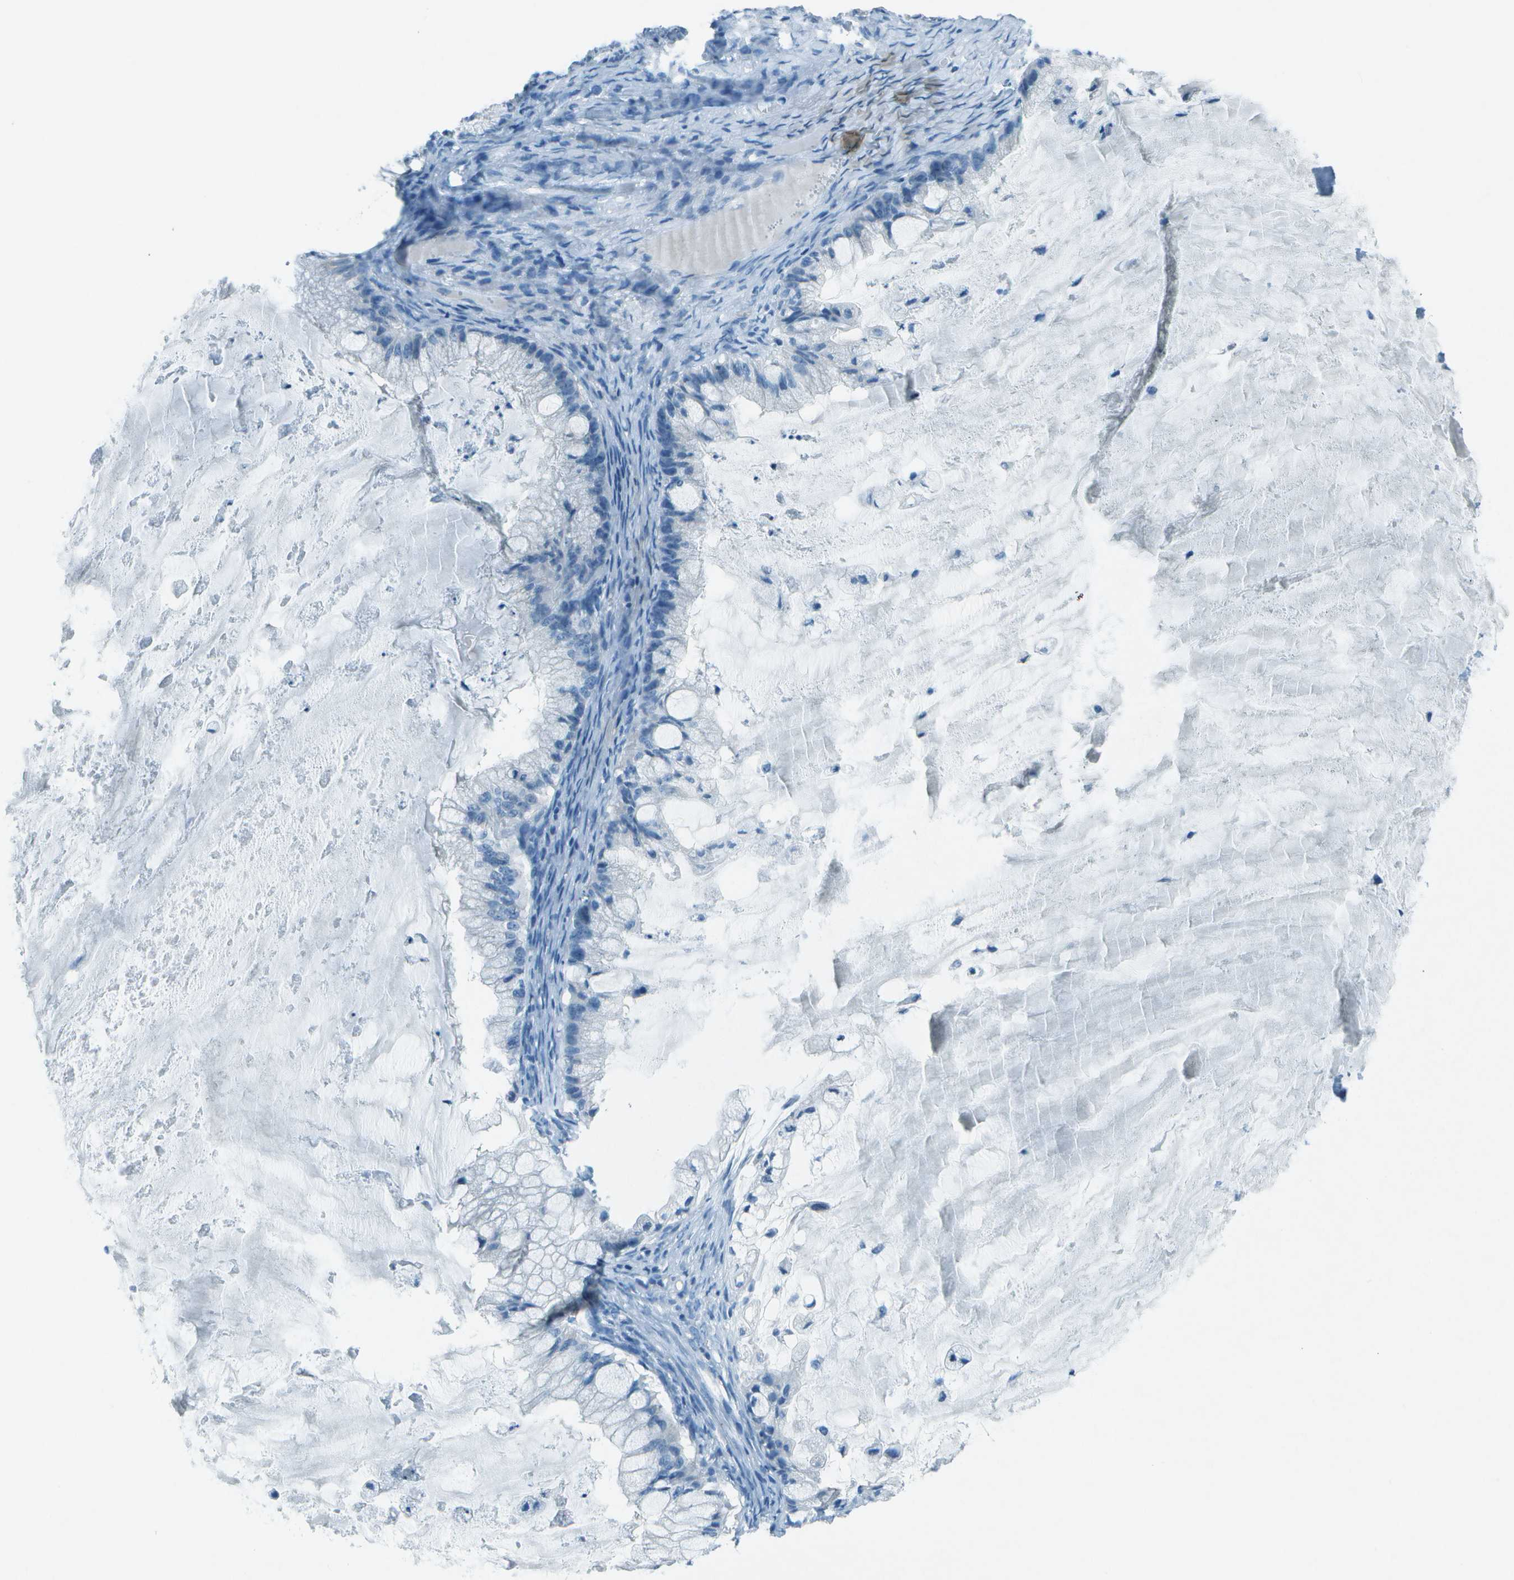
{"staining": {"intensity": "negative", "quantity": "none", "location": "none"}, "tissue": "ovarian cancer", "cell_type": "Tumor cells", "image_type": "cancer", "snomed": [{"axis": "morphology", "description": "Cystadenocarcinoma, mucinous, NOS"}, {"axis": "topography", "description": "Ovary"}], "caption": "A histopathology image of ovarian cancer (mucinous cystadenocarcinoma) stained for a protein exhibits no brown staining in tumor cells. Brightfield microscopy of immunohistochemistry (IHC) stained with DAB (3,3'-diaminobenzidine) (brown) and hematoxylin (blue), captured at high magnification.", "gene": "FGF1", "patient": {"sex": "female", "age": 57}}